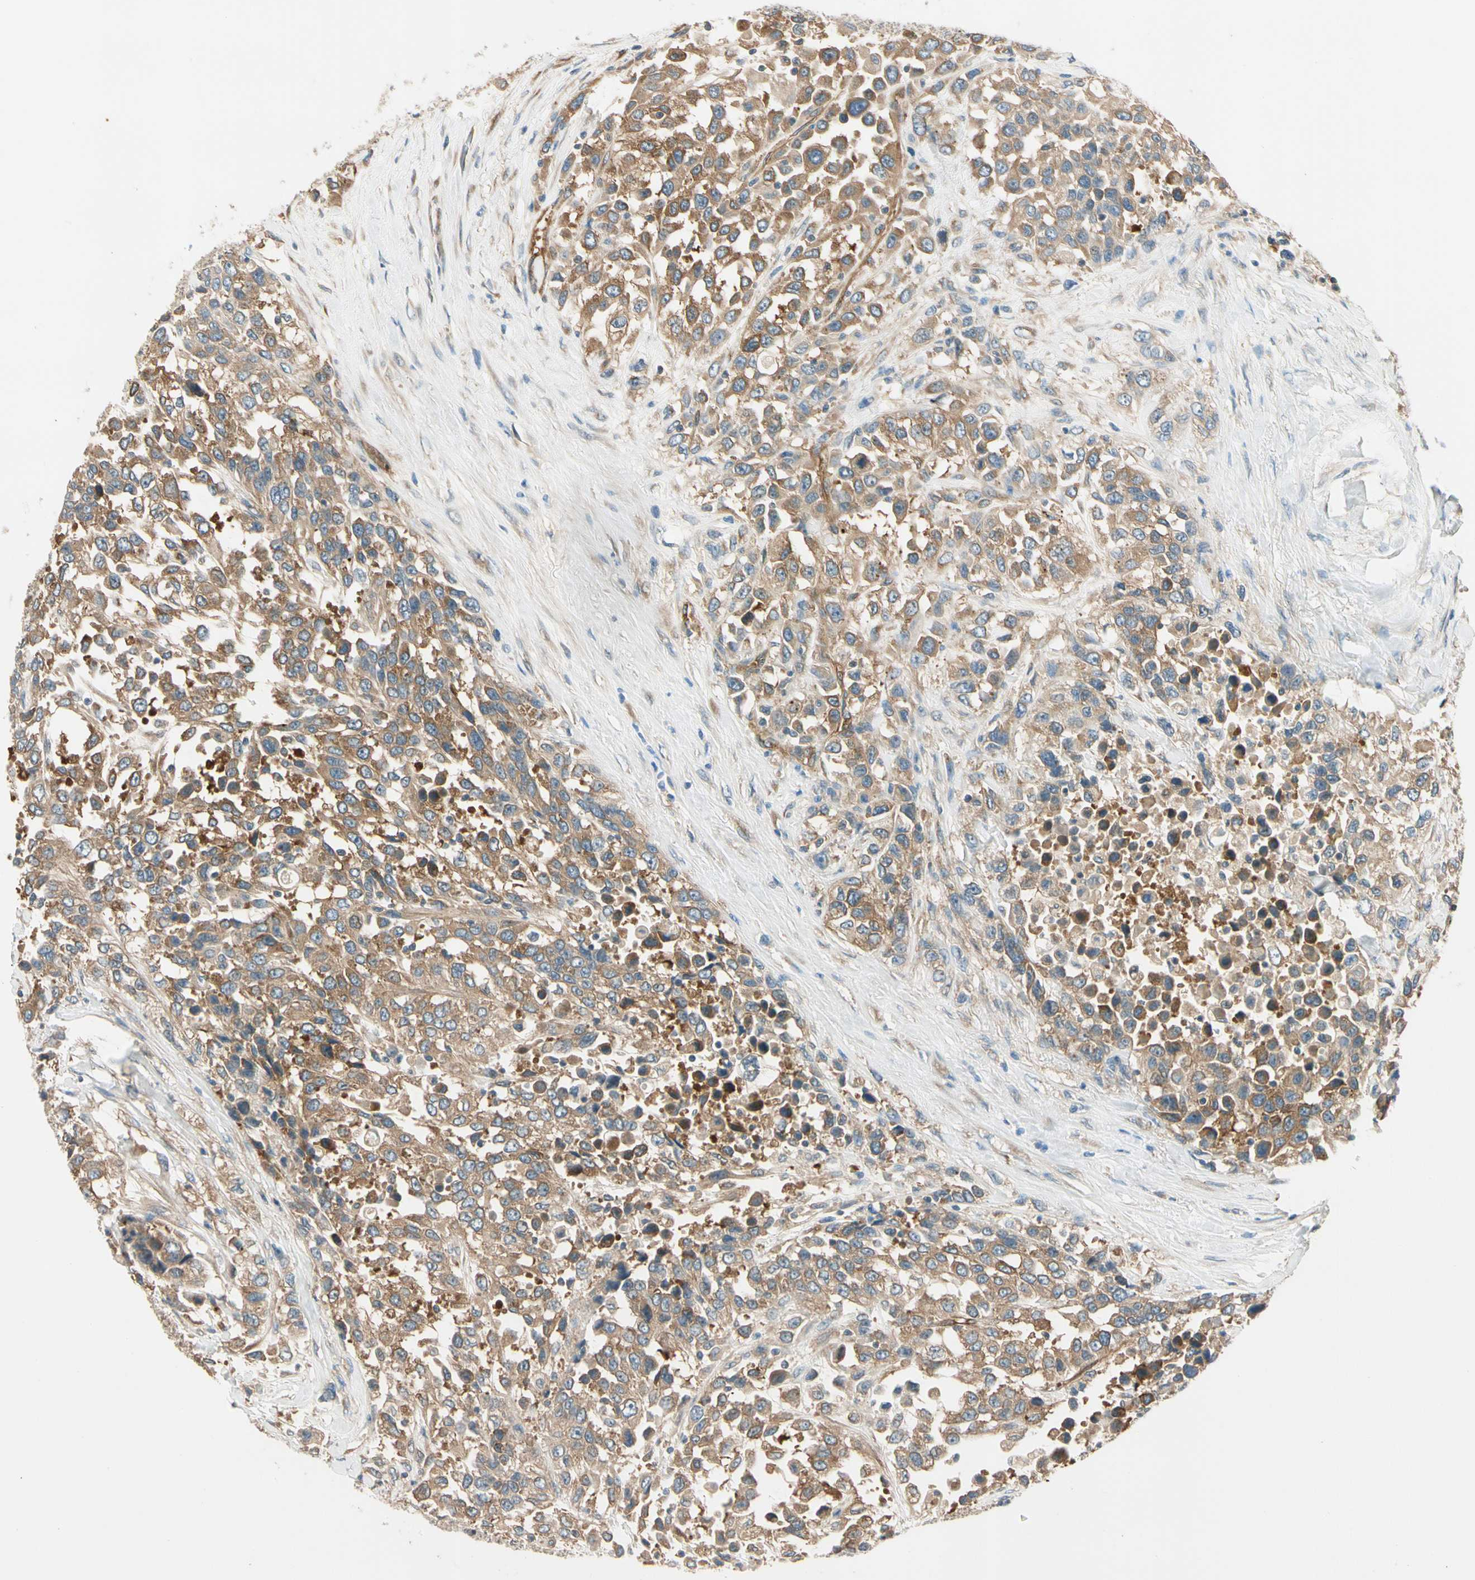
{"staining": {"intensity": "moderate", "quantity": ">75%", "location": "cytoplasmic/membranous"}, "tissue": "urothelial cancer", "cell_type": "Tumor cells", "image_type": "cancer", "snomed": [{"axis": "morphology", "description": "Urothelial carcinoma, High grade"}, {"axis": "topography", "description": "Urinary bladder"}], "caption": "Moderate cytoplasmic/membranous protein positivity is present in approximately >75% of tumor cells in high-grade urothelial carcinoma.", "gene": "ROCK2", "patient": {"sex": "female", "age": 80}}